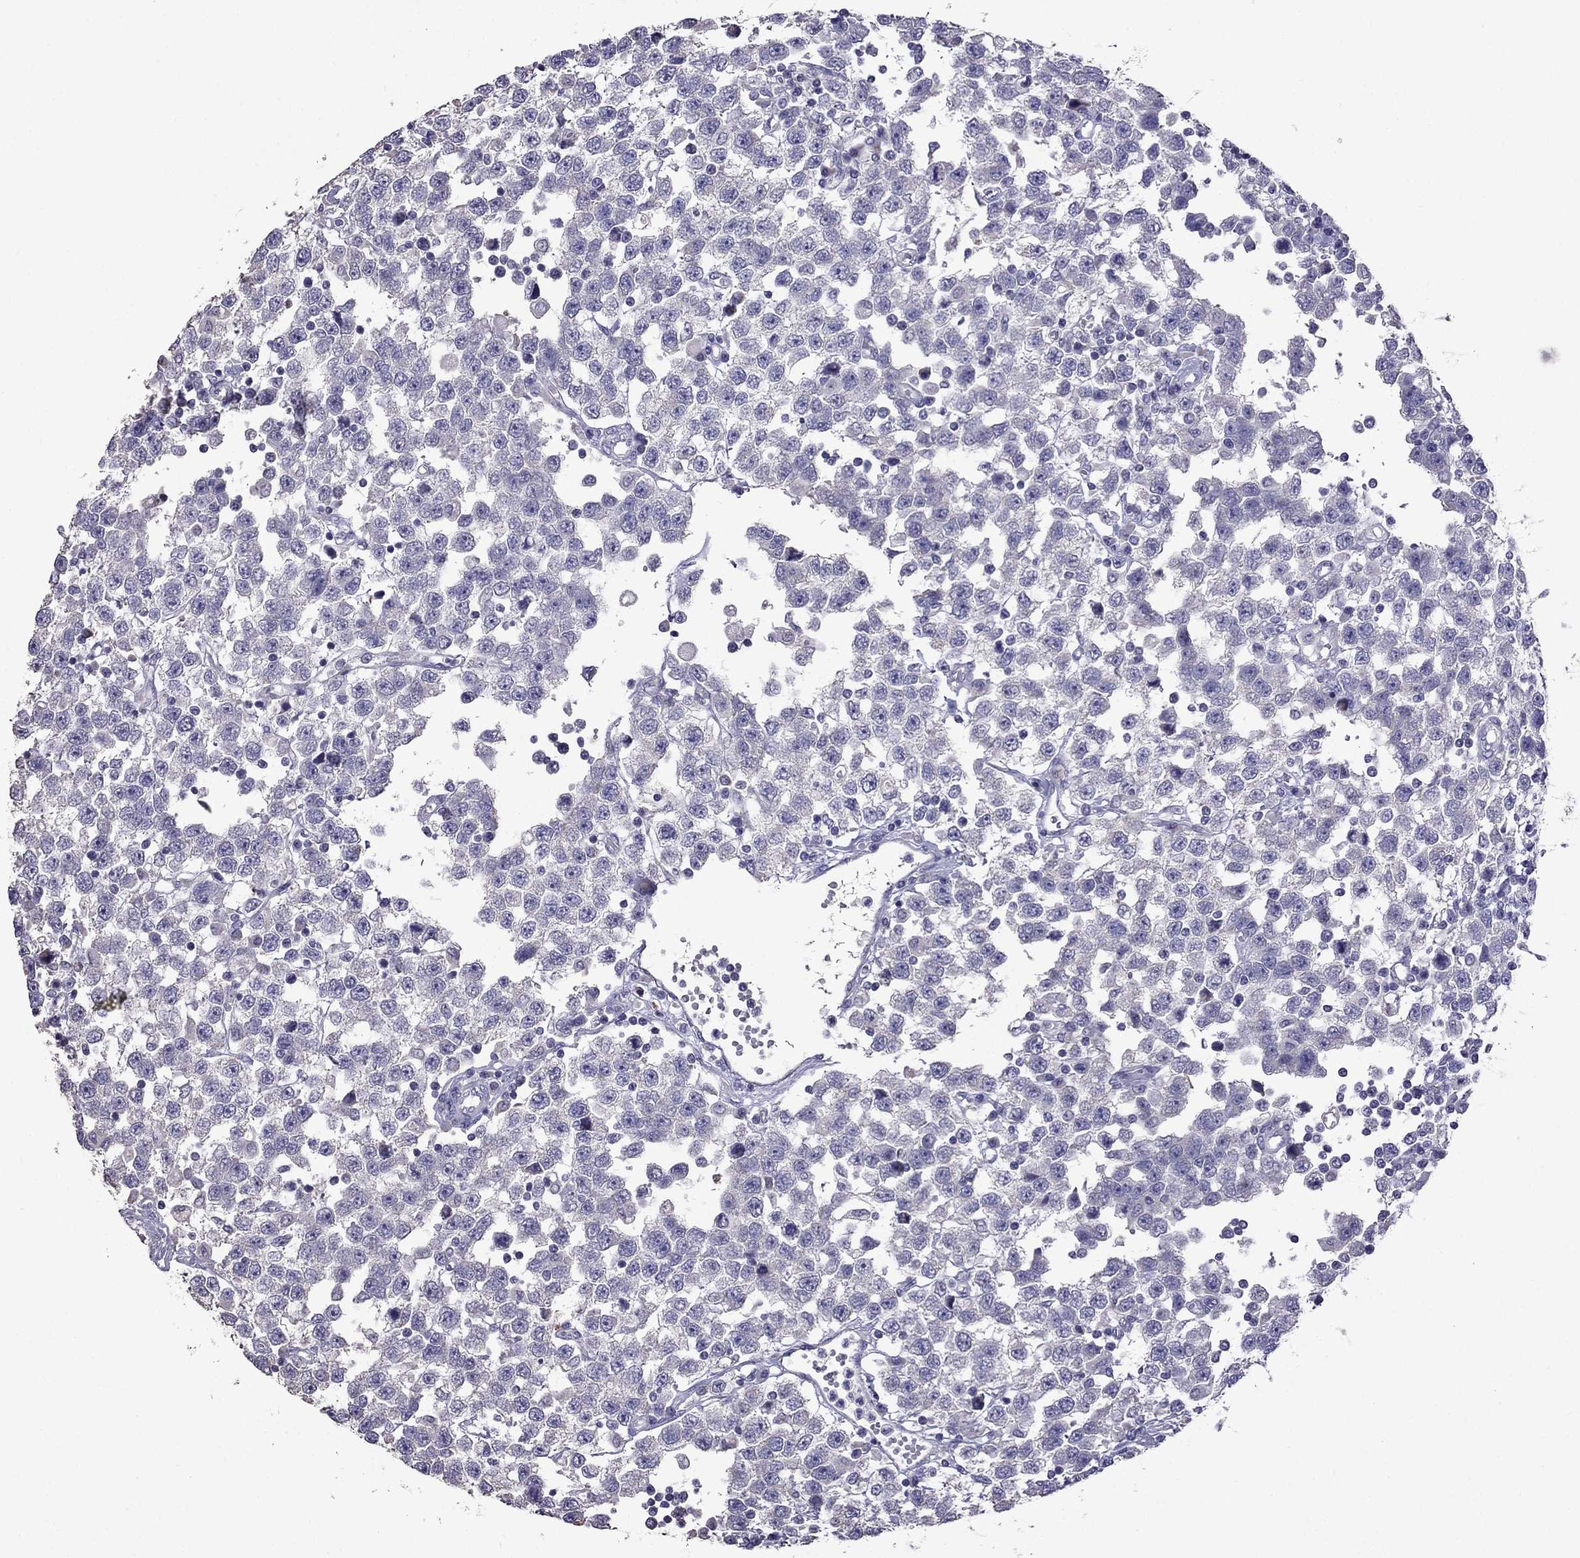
{"staining": {"intensity": "negative", "quantity": "none", "location": "none"}, "tissue": "testis cancer", "cell_type": "Tumor cells", "image_type": "cancer", "snomed": [{"axis": "morphology", "description": "Seminoma, NOS"}, {"axis": "topography", "description": "Testis"}], "caption": "This is an IHC histopathology image of human testis seminoma. There is no staining in tumor cells.", "gene": "AK5", "patient": {"sex": "male", "age": 34}}